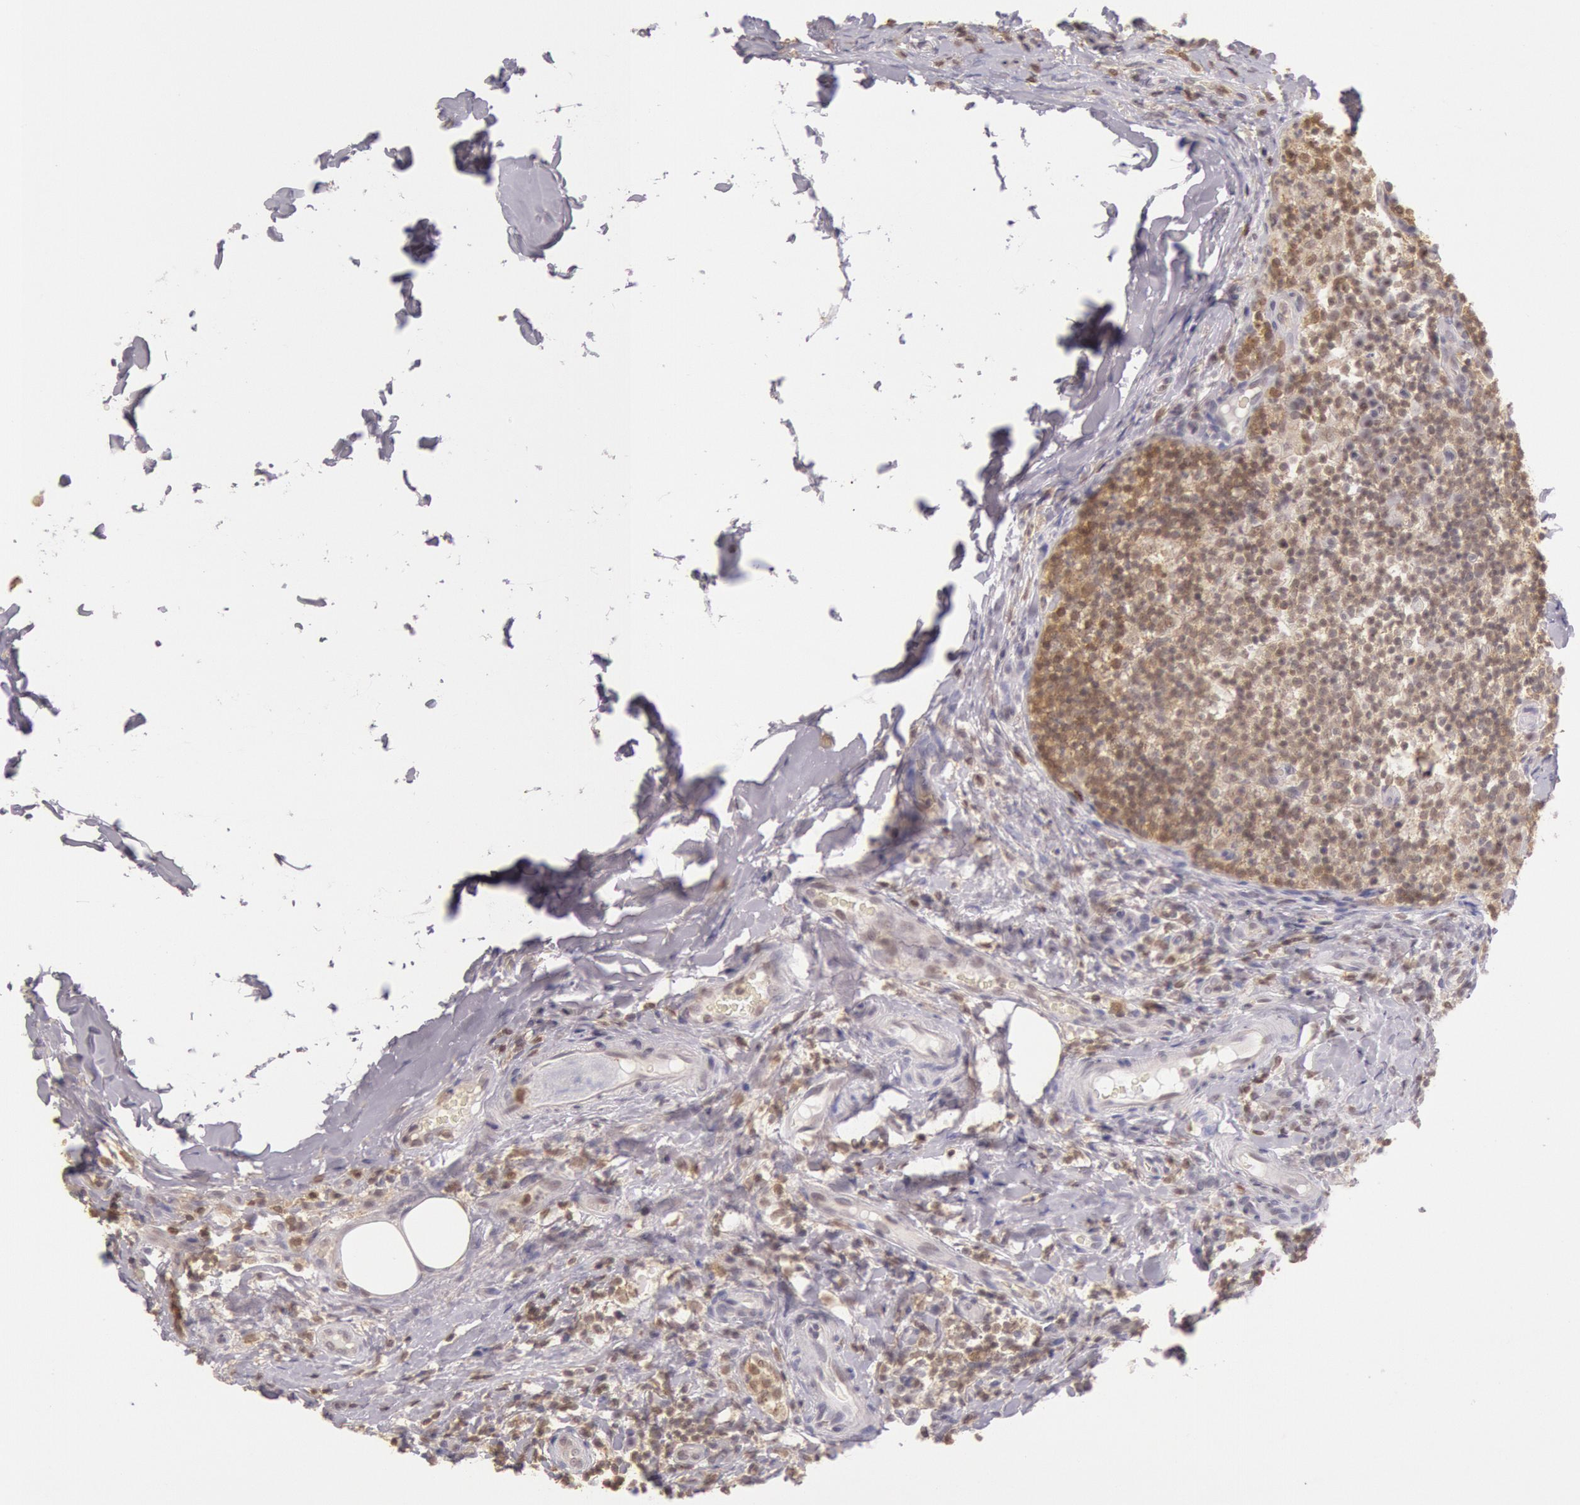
{"staining": {"intensity": "moderate", "quantity": ">75%", "location": "cytoplasmic/membranous"}, "tissue": "lymph node", "cell_type": "Germinal center cells", "image_type": "normal", "snomed": [{"axis": "morphology", "description": "Normal tissue, NOS"}, {"axis": "morphology", "description": "Inflammation, NOS"}, {"axis": "topography", "description": "Lymph node"}], "caption": "A brown stain shows moderate cytoplasmic/membranous staining of a protein in germinal center cells of unremarkable human lymph node. (IHC, brightfield microscopy, high magnification).", "gene": "HIF1A", "patient": {"sex": "male", "age": 46}}